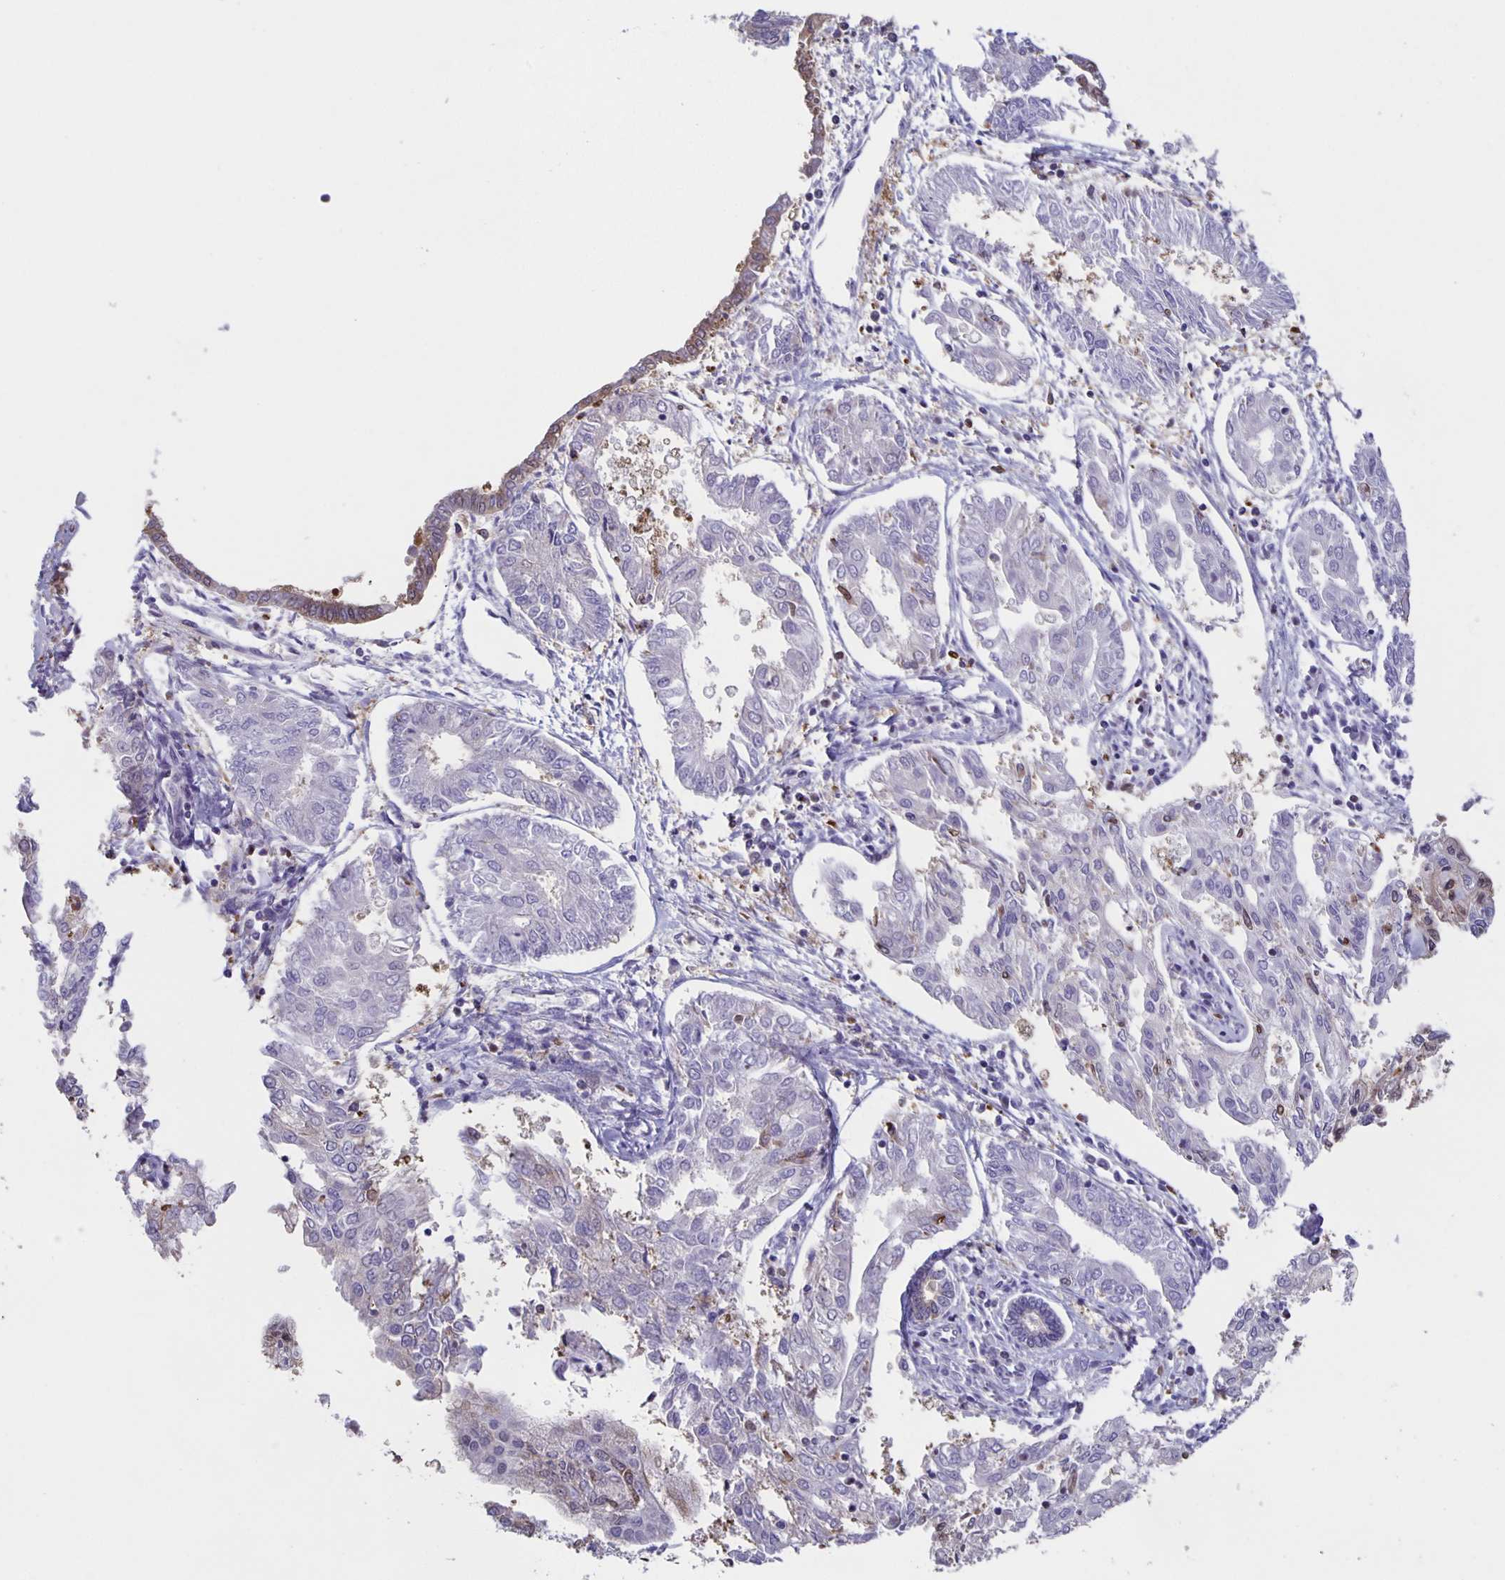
{"staining": {"intensity": "negative", "quantity": "none", "location": "none"}, "tissue": "endometrial cancer", "cell_type": "Tumor cells", "image_type": "cancer", "snomed": [{"axis": "morphology", "description": "Adenocarcinoma, NOS"}, {"axis": "topography", "description": "Endometrium"}], "caption": "IHC histopathology image of neoplastic tissue: human adenocarcinoma (endometrial) stained with DAB reveals no significant protein positivity in tumor cells.", "gene": "MARCHF6", "patient": {"sex": "female", "age": 68}}